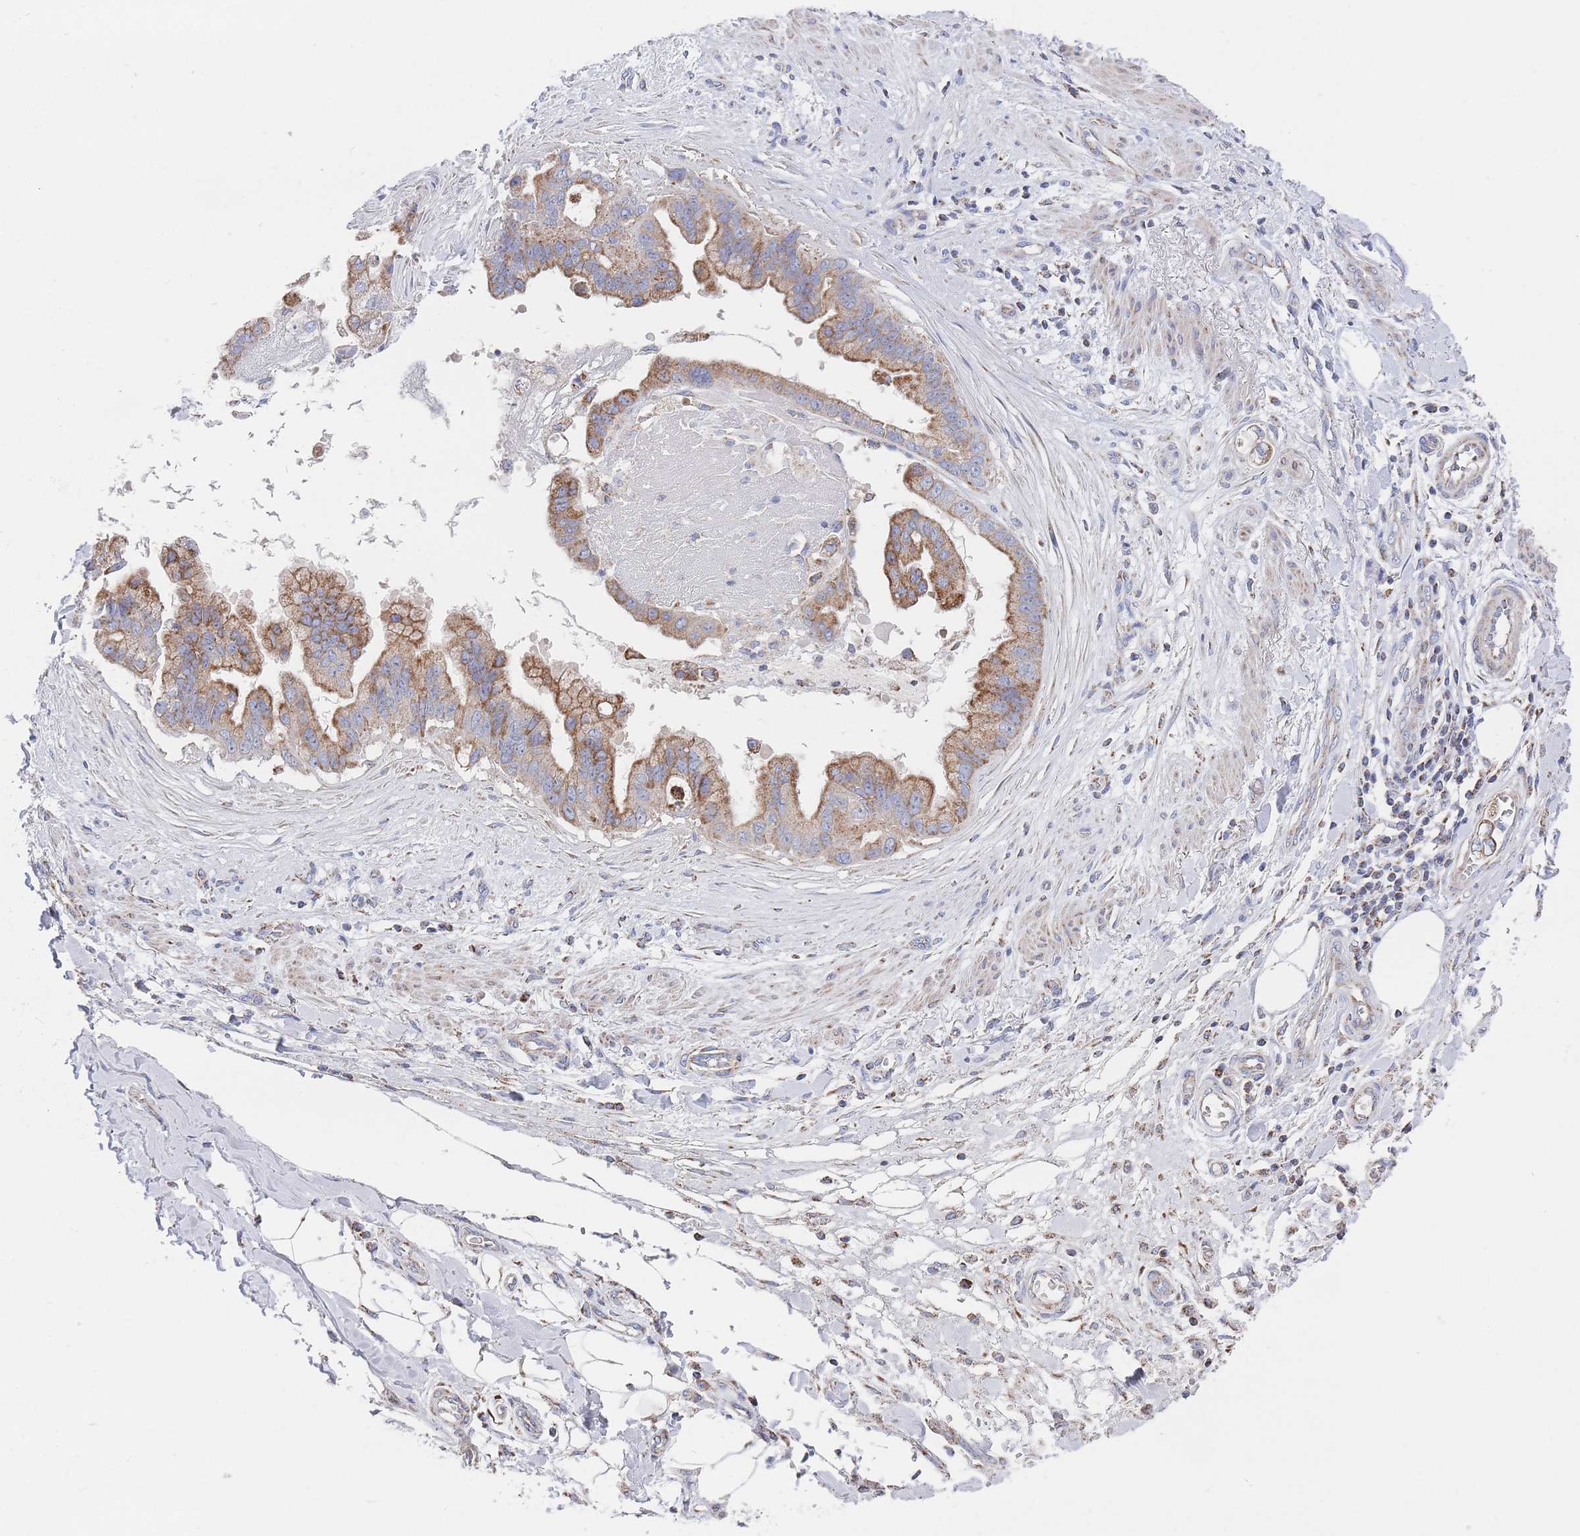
{"staining": {"intensity": "moderate", "quantity": "25%-75%", "location": "cytoplasmic/membranous"}, "tissue": "stomach cancer", "cell_type": "Tumor cells", "image_type": "cancer", "snomed": [{"axis": "morphology", "description": "Adenocarcinoma, NOS"}, {"axis": "topography", "description": "Stomach"}], "caption": "Moderate cytoplasmic/membranous protein staining is identified in about 25%-75% of tumor cells in stomach cancer (adenocarcinoma).", "gene": "IKZF4", "patient": {"sex": "male", "age": 62}}